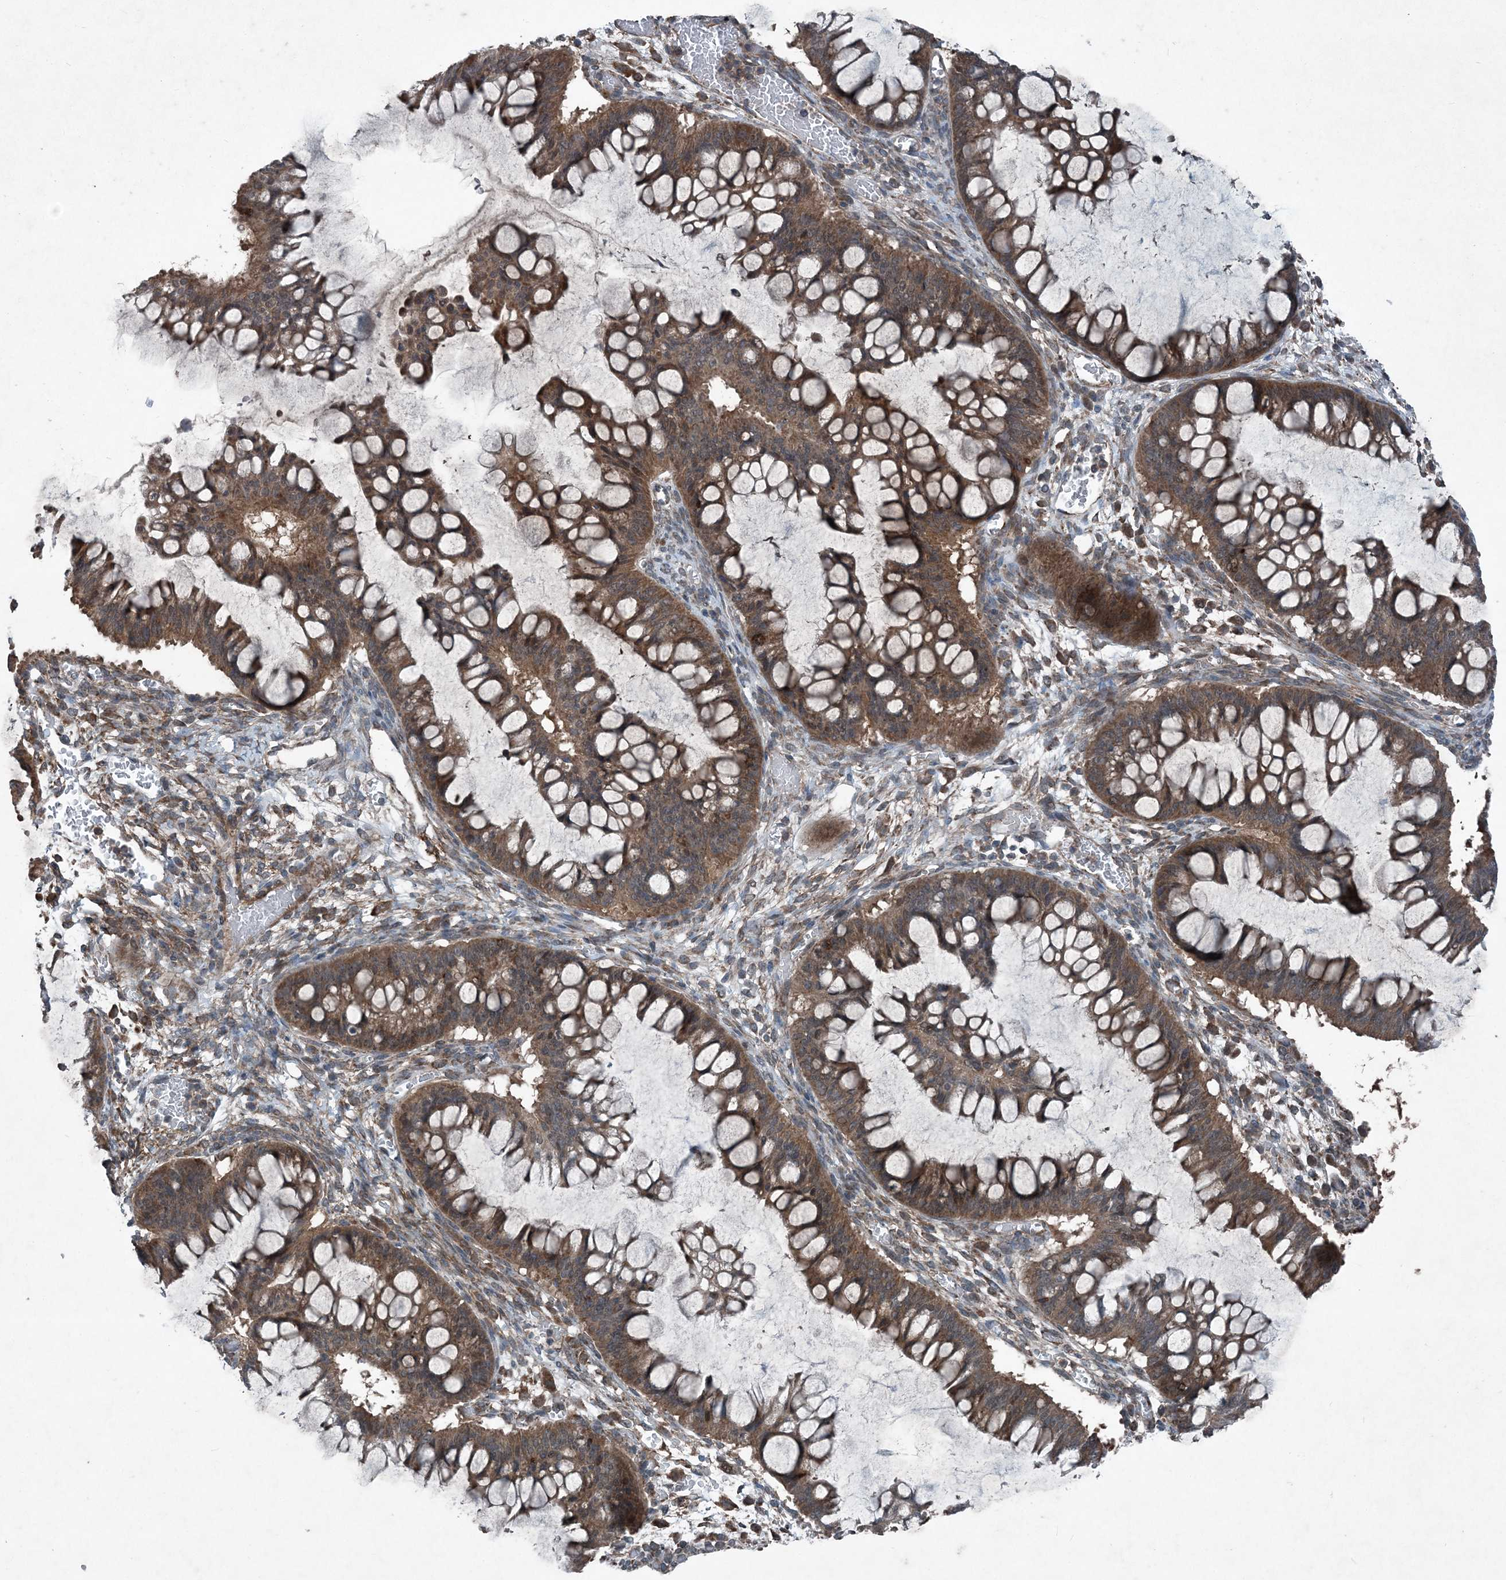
{"staining": {"intensity": "moderate", "quantity": ">75%", "location": "cytoplasmic/membranous"}, "tissue": "ovarian cancer", "cell_type": "Tumor cells", "image_type": "cancer", "snomed": [{"axis": "morphology", "description": "Cystadenocarcinoma, mucinous, NOS"}, {"axis": "topography", "description": "Ovary"}], "caption": "IHC image of ovarian cancer stained for a protein (brown), which reveals medium levels of moderate cytoplasmic/membranous expression in approximately >75% of tumor cells.", "gene": "NDUFA2", "patient": {"sex": "female", "age": 73}}